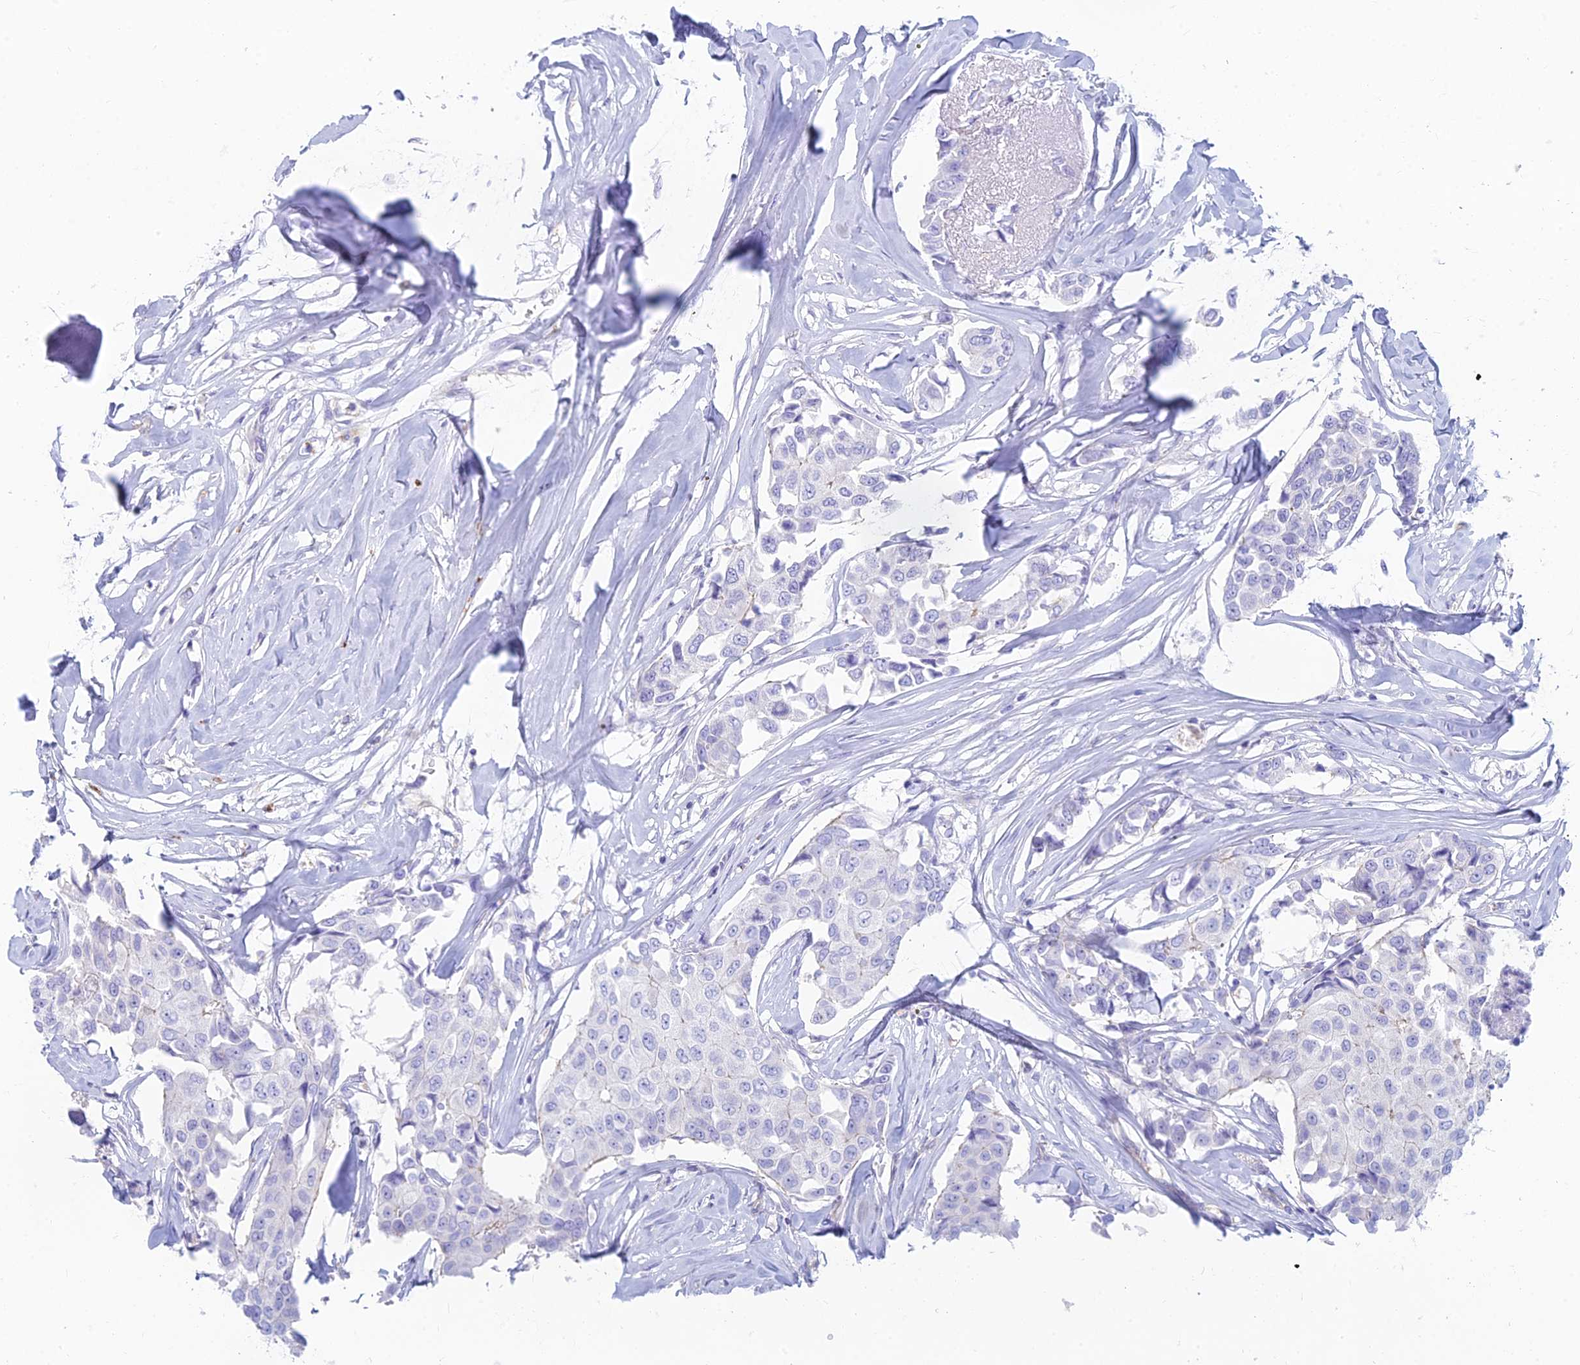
{"staining": {"intensity": "negative", "quantity": "none", "location": "none"}, "tissue": "breast cancer", "cell_type": "Tumor cells", "image_type": "cancer", "snomed": [{"axis": "morphology", "description": "Duct carcinoma"}, {"axis": "topography", "description": "Breast"}], "caption": "Tumor cells are negative for brown protein staining in breast cancer.", "gene": "STRN4", "patient": {"sex": "female", "age": 80}}